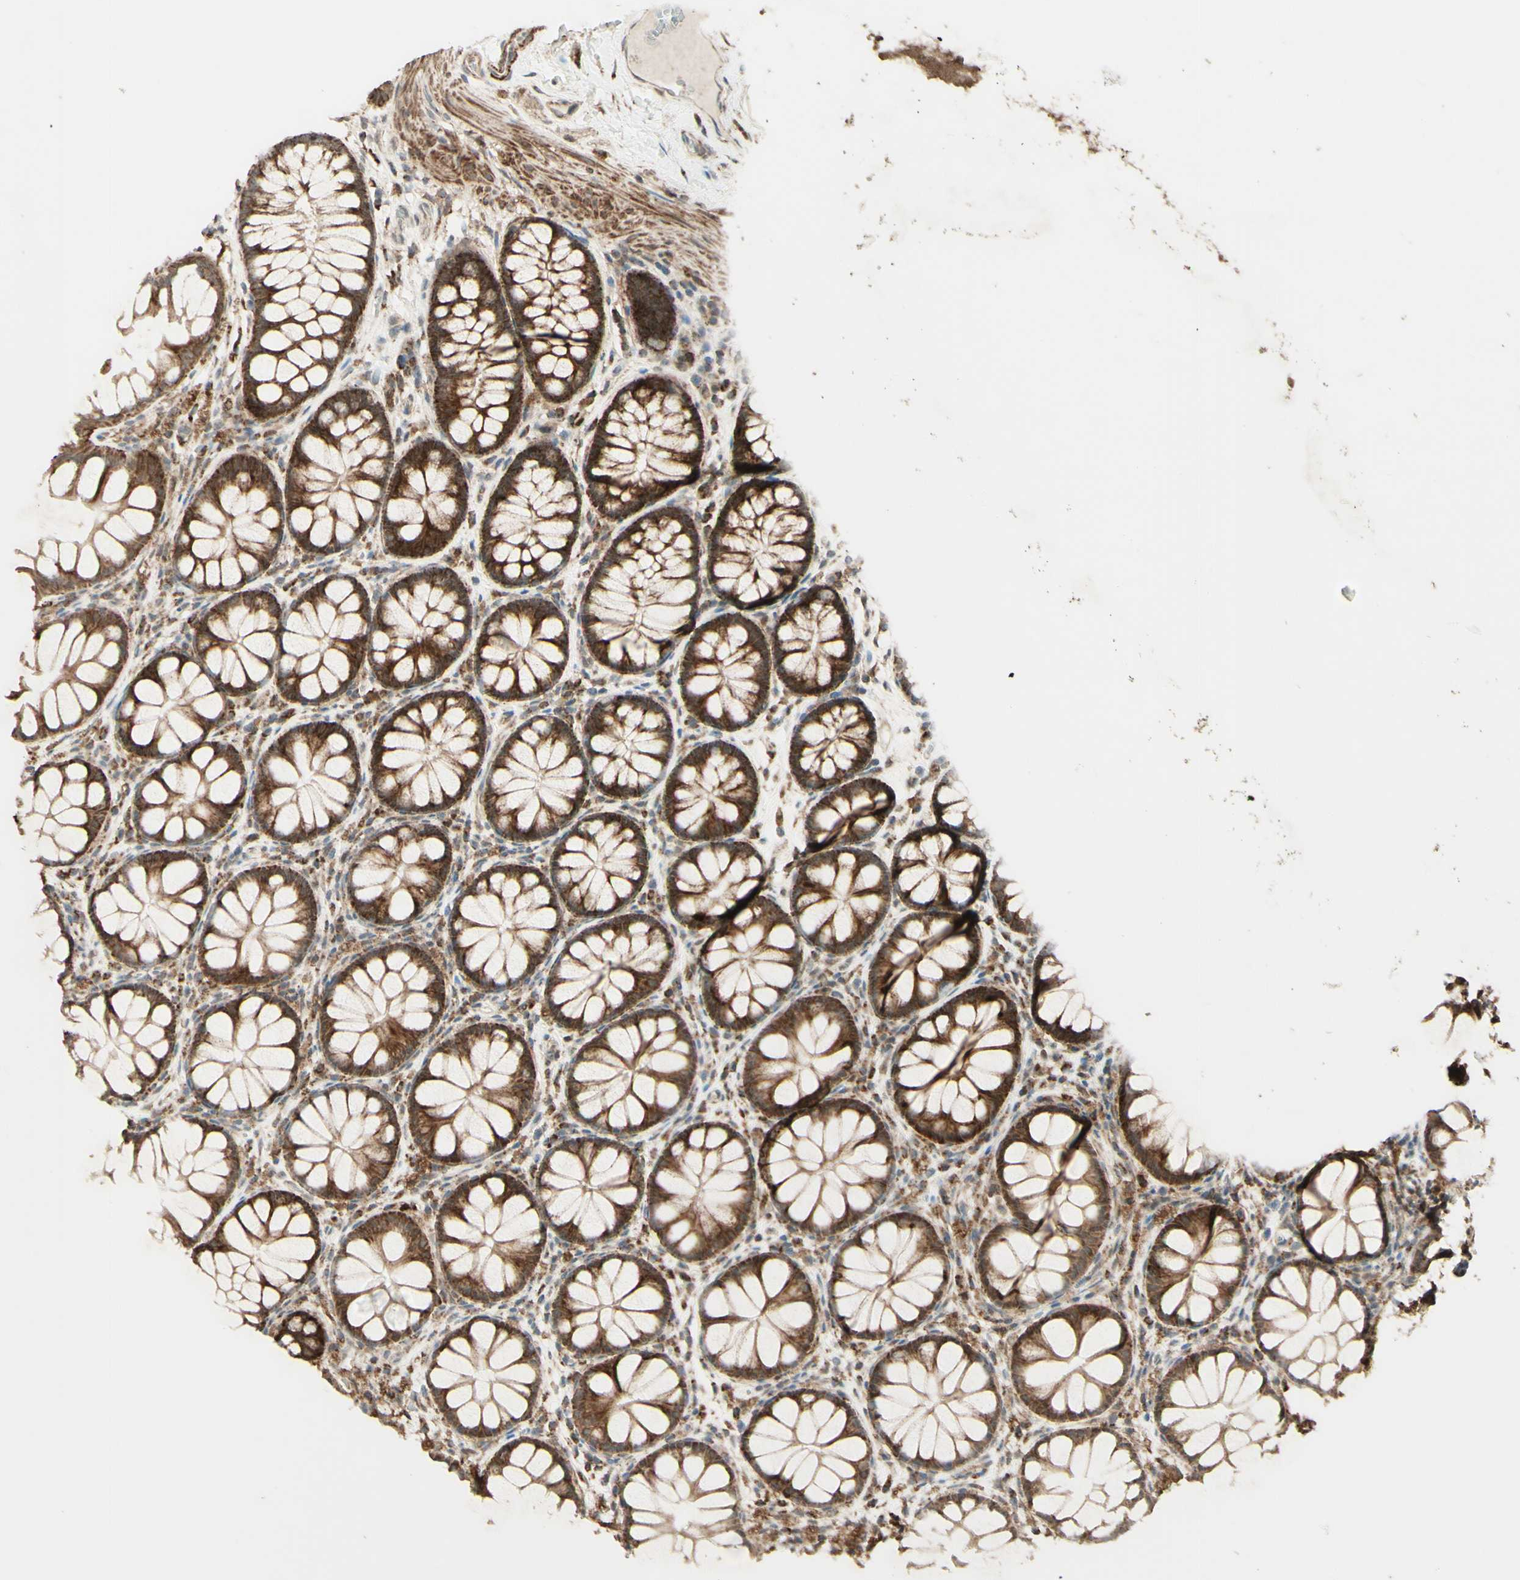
{"staining": {"intensity": "strong", "quantity": ">75%", "location": "cytoplasmic/membranous"}, "tissue": "colon", "cell_type": "Endothelial cells", "image_type": "normal", "snomed": [{"axis": "morphology", "description": "Normal tissue, NOS"}, {"axis": "topography", "description": "Colon"}], "caption": "Brown immunohistochemical staining in unremarkable colon reveals strong cytoplasmic/membranous expression in about >75% of endothelial cells. (DAB IHC with brightfield microscopy, high magnification).", "gene": "DHRS3", "patient": {"sex": "female", "age": 55}}